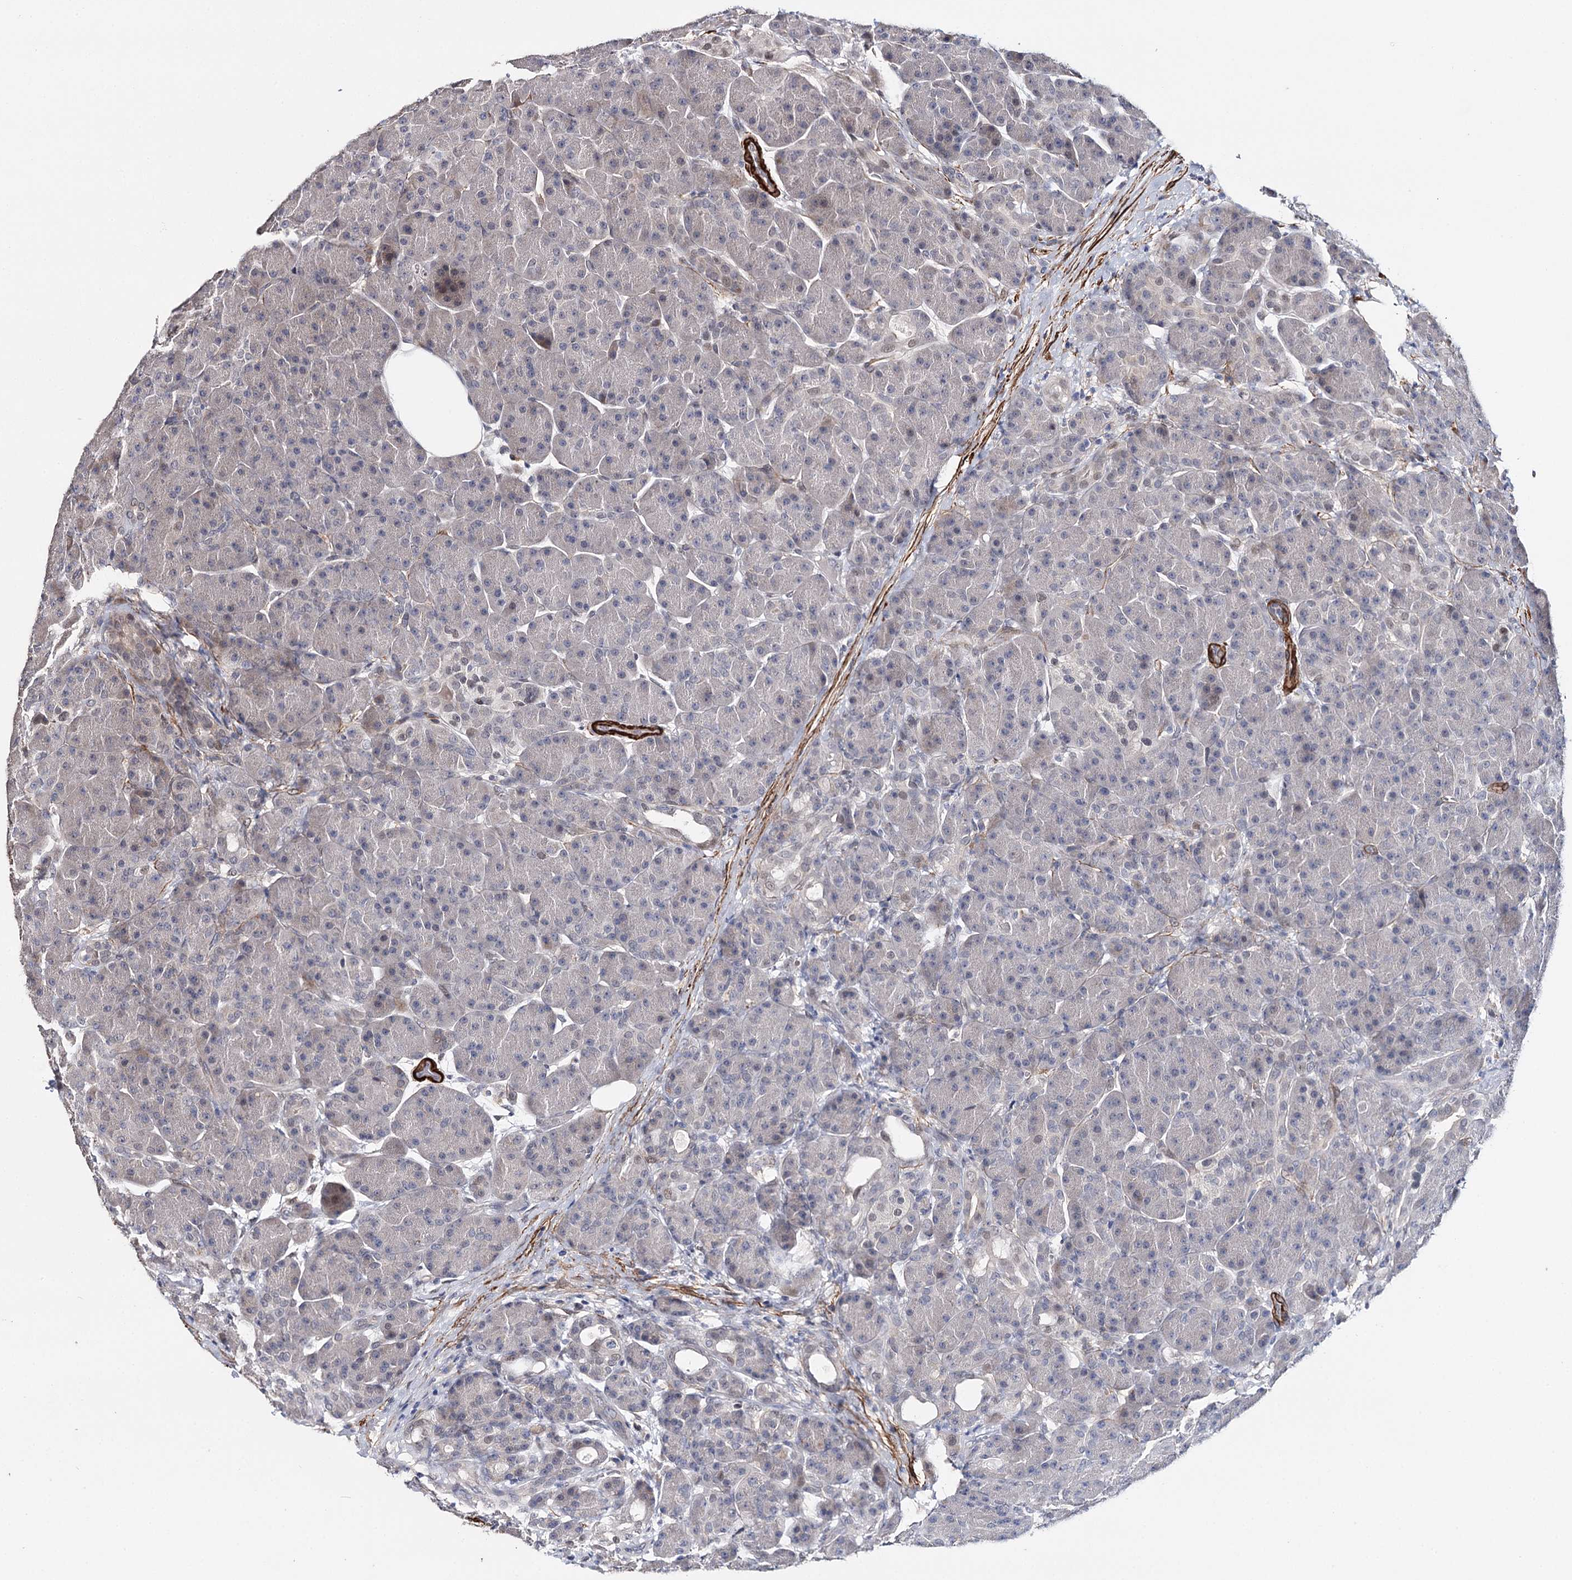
{"staining": {"intensity": "negative", "quantity": "none", "location": "none"}, "tissue": "pancreas", "cell_type": "Exocrine glandular cells", "image_type": "normal", "snomed": [{"axis": "morphology", "description": "Normal tissue, NOS"}, {"axis": "topography", "description": "Pancreas"}], "caption": "Immunohistochemical staining of unremarkable human pancreas displays no significant expression in exocrine glandular cells. (DAB immunohistochemistry with hematoxylin counter stain).", "gene": "CFAP46", "patient": {"sex": "male", "age": 63}}